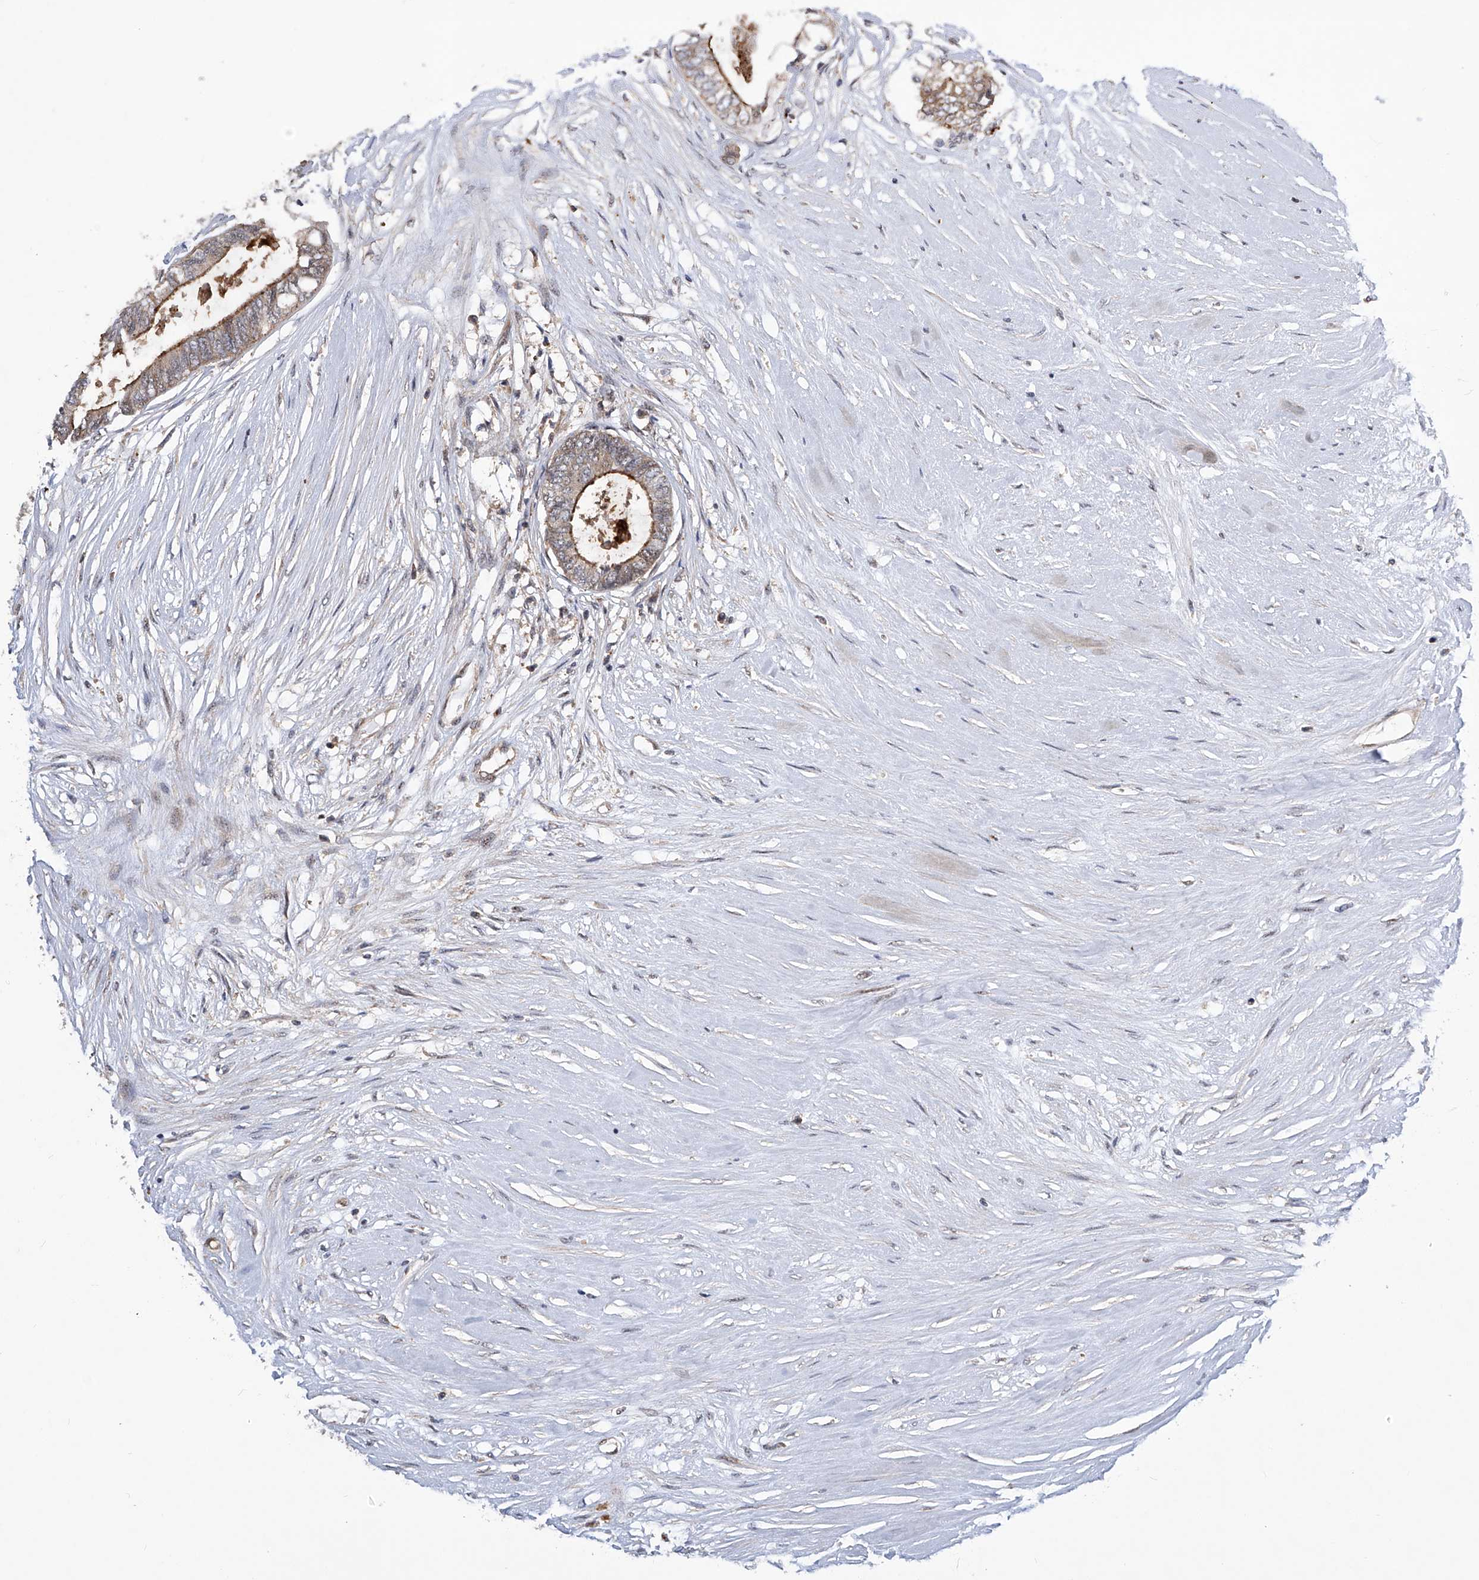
{"staining": {"intensity": "strong", "quantity": "25%-75%", "location": "cytoplasmic/membranous"}, "tissue": "colorectal cancer", "cell_type": "Tumor cells", "image_type": "cancer", "snomed": [{"axis": "morphology", "description": "Adenocarcinoma, NOS"}, {"axis": "topography", "description": "Rectum"}], "caption": "Tumor cells reveal high levels of strong cytoplasmic/membranous expression in approximately 25%-75% of cells in human adenocarcinoma (colorectal).", "gene": "CISH", "patient": {"sex": "male", "age": 63}}